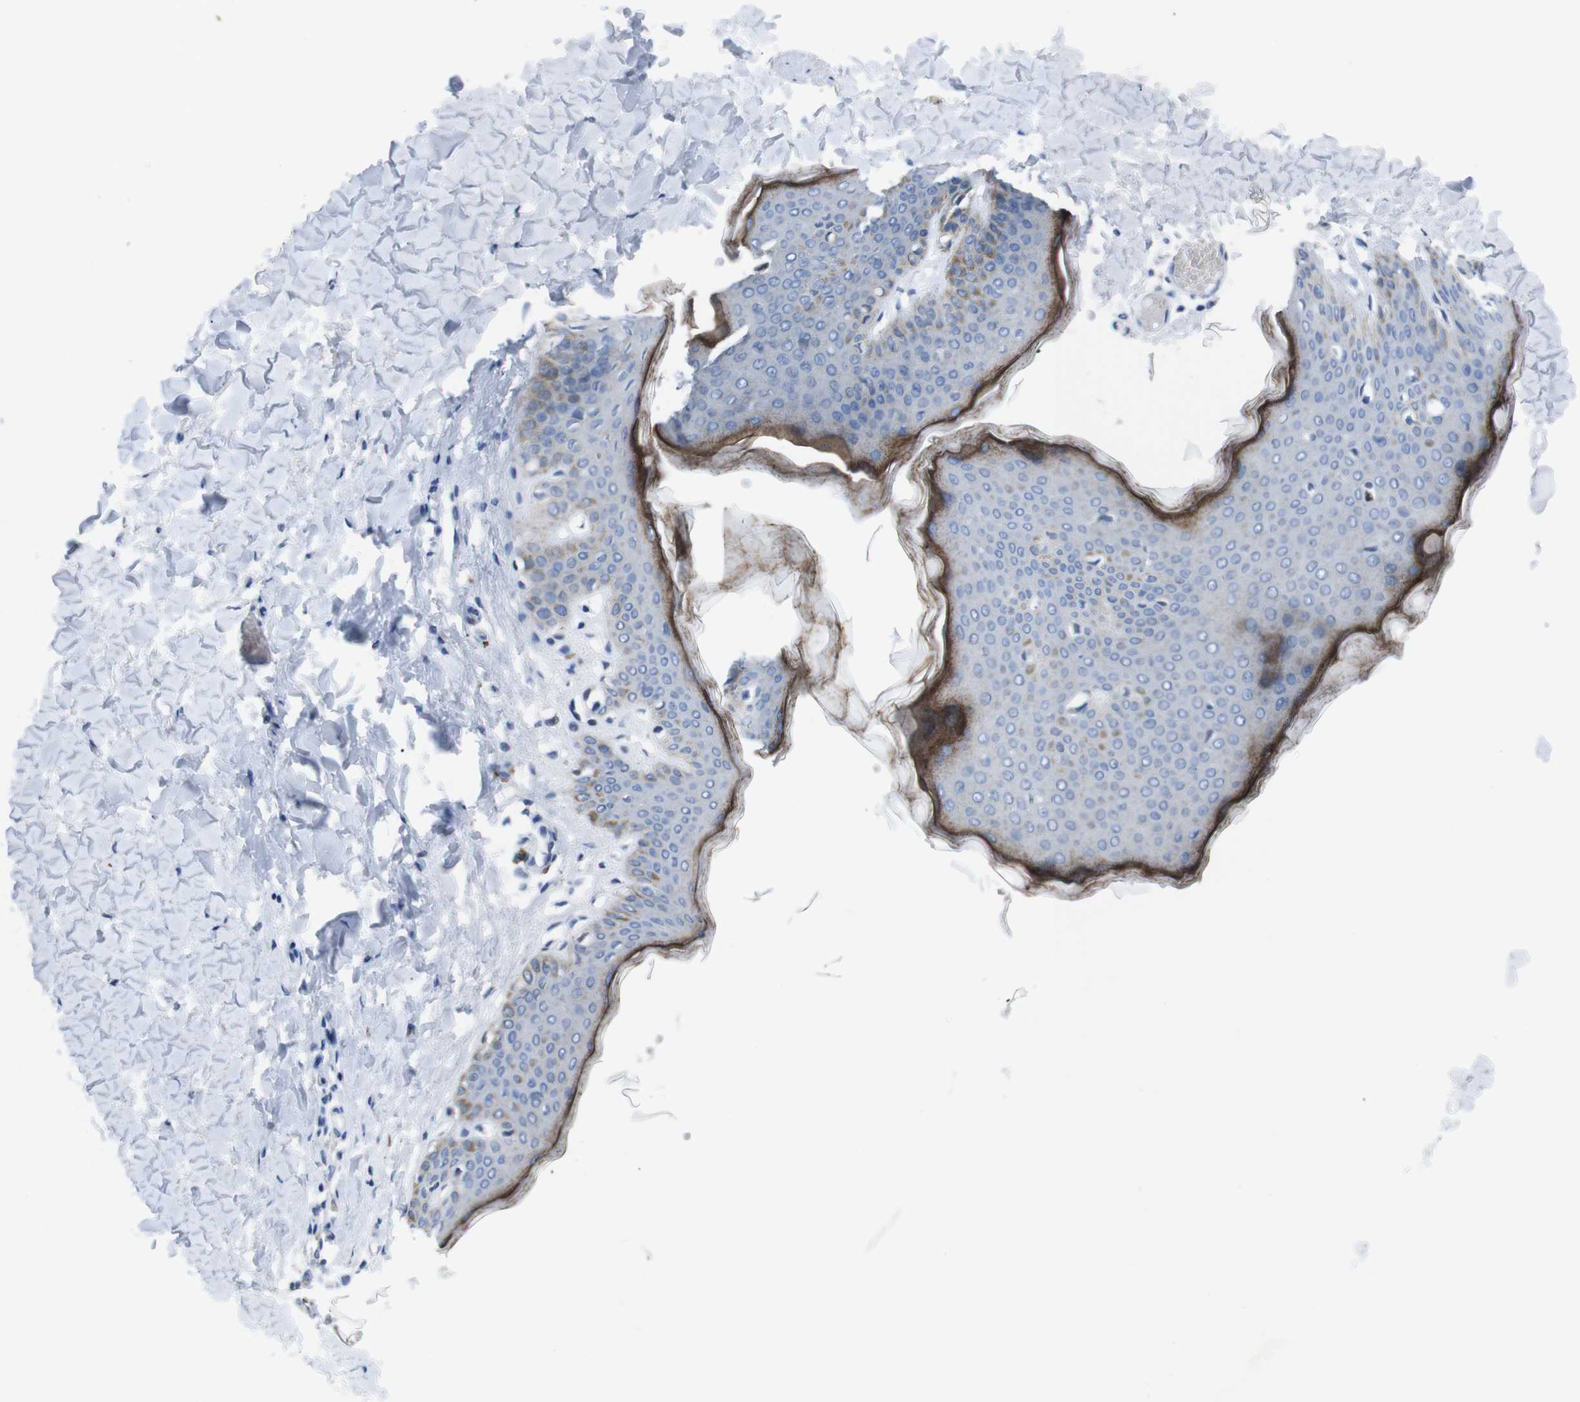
{"staining": {"intensity": "negative", "quantity": "none", "location": "none"}, "tissue": "skin", "cell_type": "Fibroblasts", "image_type": "normal", "snomed": [{"axis": "morphology", "description": "Normal tissue, NOS"}, {"axis": "topography", "description": "Skin"}], "caption": "There is no significant staining in fibroblasts of skin. (DAB IHC, high magnification).", "gene": "IRF4", "patient": {"sex": "female", "age": 17}}